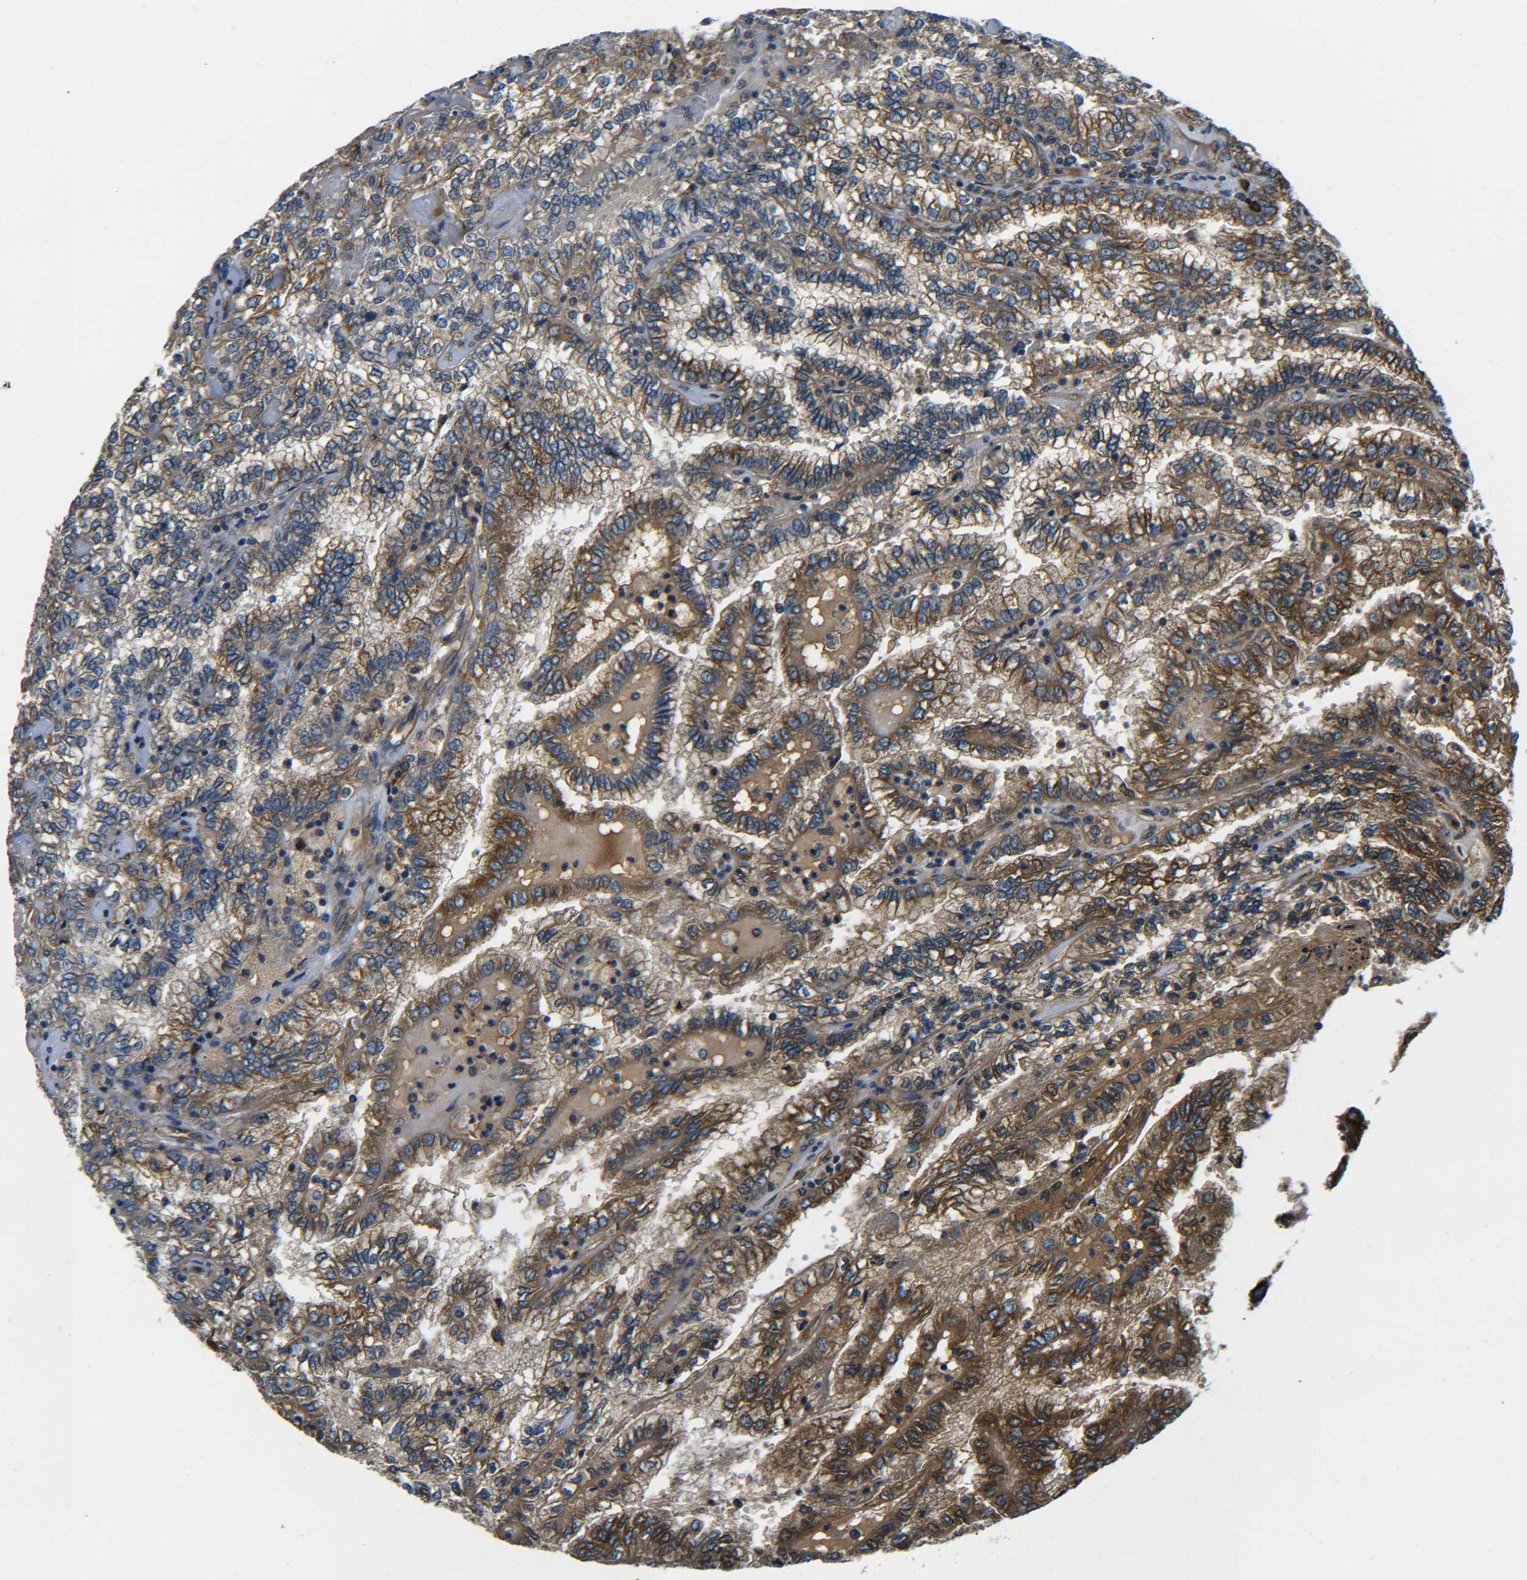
{"staining": {"intensity": "strong", "quantity": "25%-75%", "location": "cytoplasmic/membranous"}, "tissue": "renal cancer", "cell_type": "Tumor cells", "image_type": "cancer", "snomed": [{"axis": "morphology", "description": "Inflammation, NOS"}, {"axis": "morphology", "description": "Adenocarcinoma, NOS"}, {"axis": "topography", "description": "Kidney"}], "caption": "Human adenocarcinoma (renal) stained with a brown dye shows strong cytoplasmic/membranous positive staining in about 25%-75% of tumor cells.", "gene": "PREB", "patient": {"sex": "male", "age": 68}}